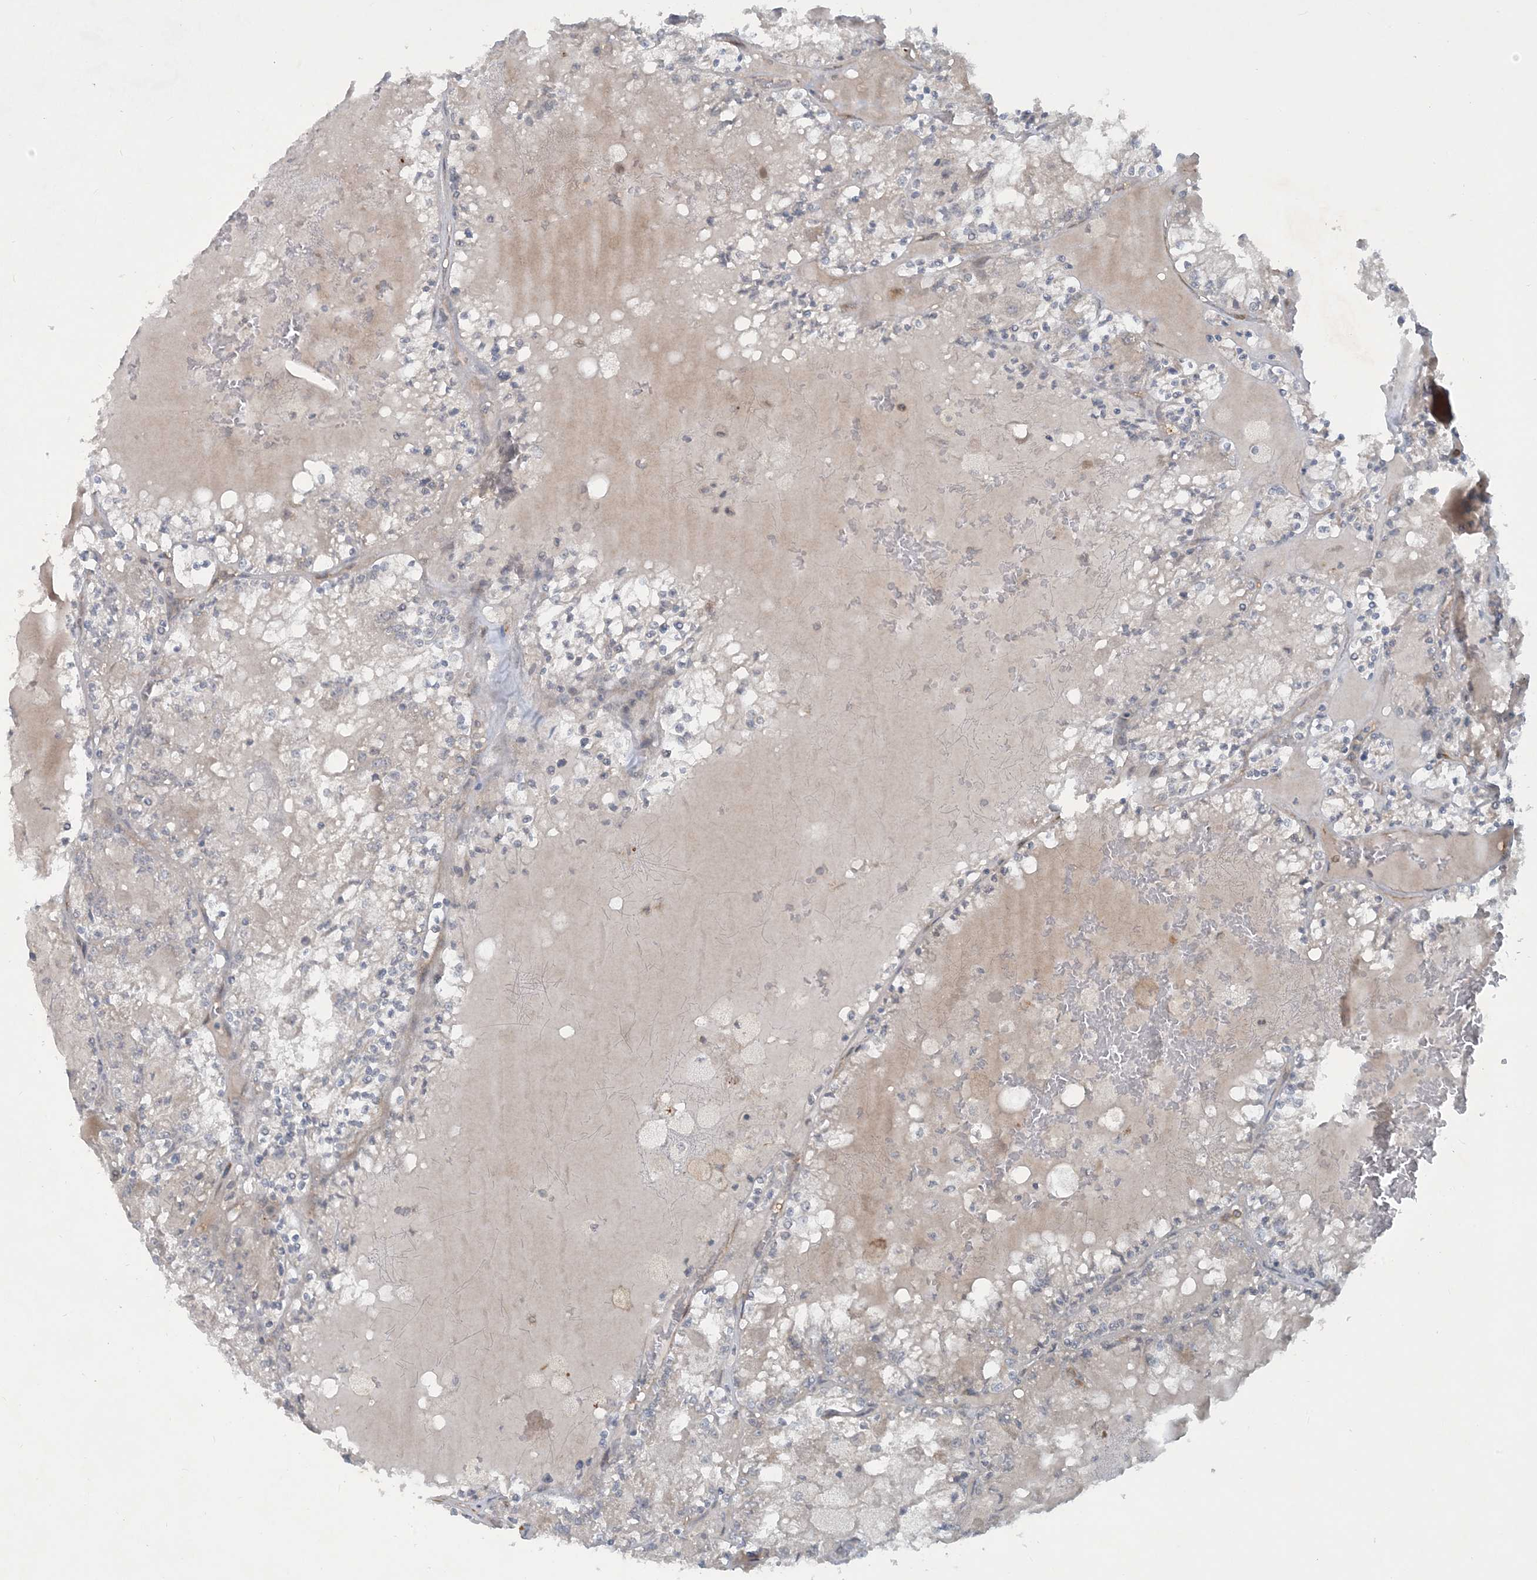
{"staining": {"intensity": "negative", "quantity": "none", "location": "none"}, "tissue": "renal cancer", "cell_type": "Tumor cells", "image_type": "cancer", "snomed": [{"axis": "morphology", "description": "Adenocarcinoma, NOS"}, {"axis": "topography", "description": "Kidney"}], "caption": "Micrograph shows no protein expression in tumor cells of renal cancer tissue.", "gene": "CDS1", "patient": {"sex": "female", "age": 56}}